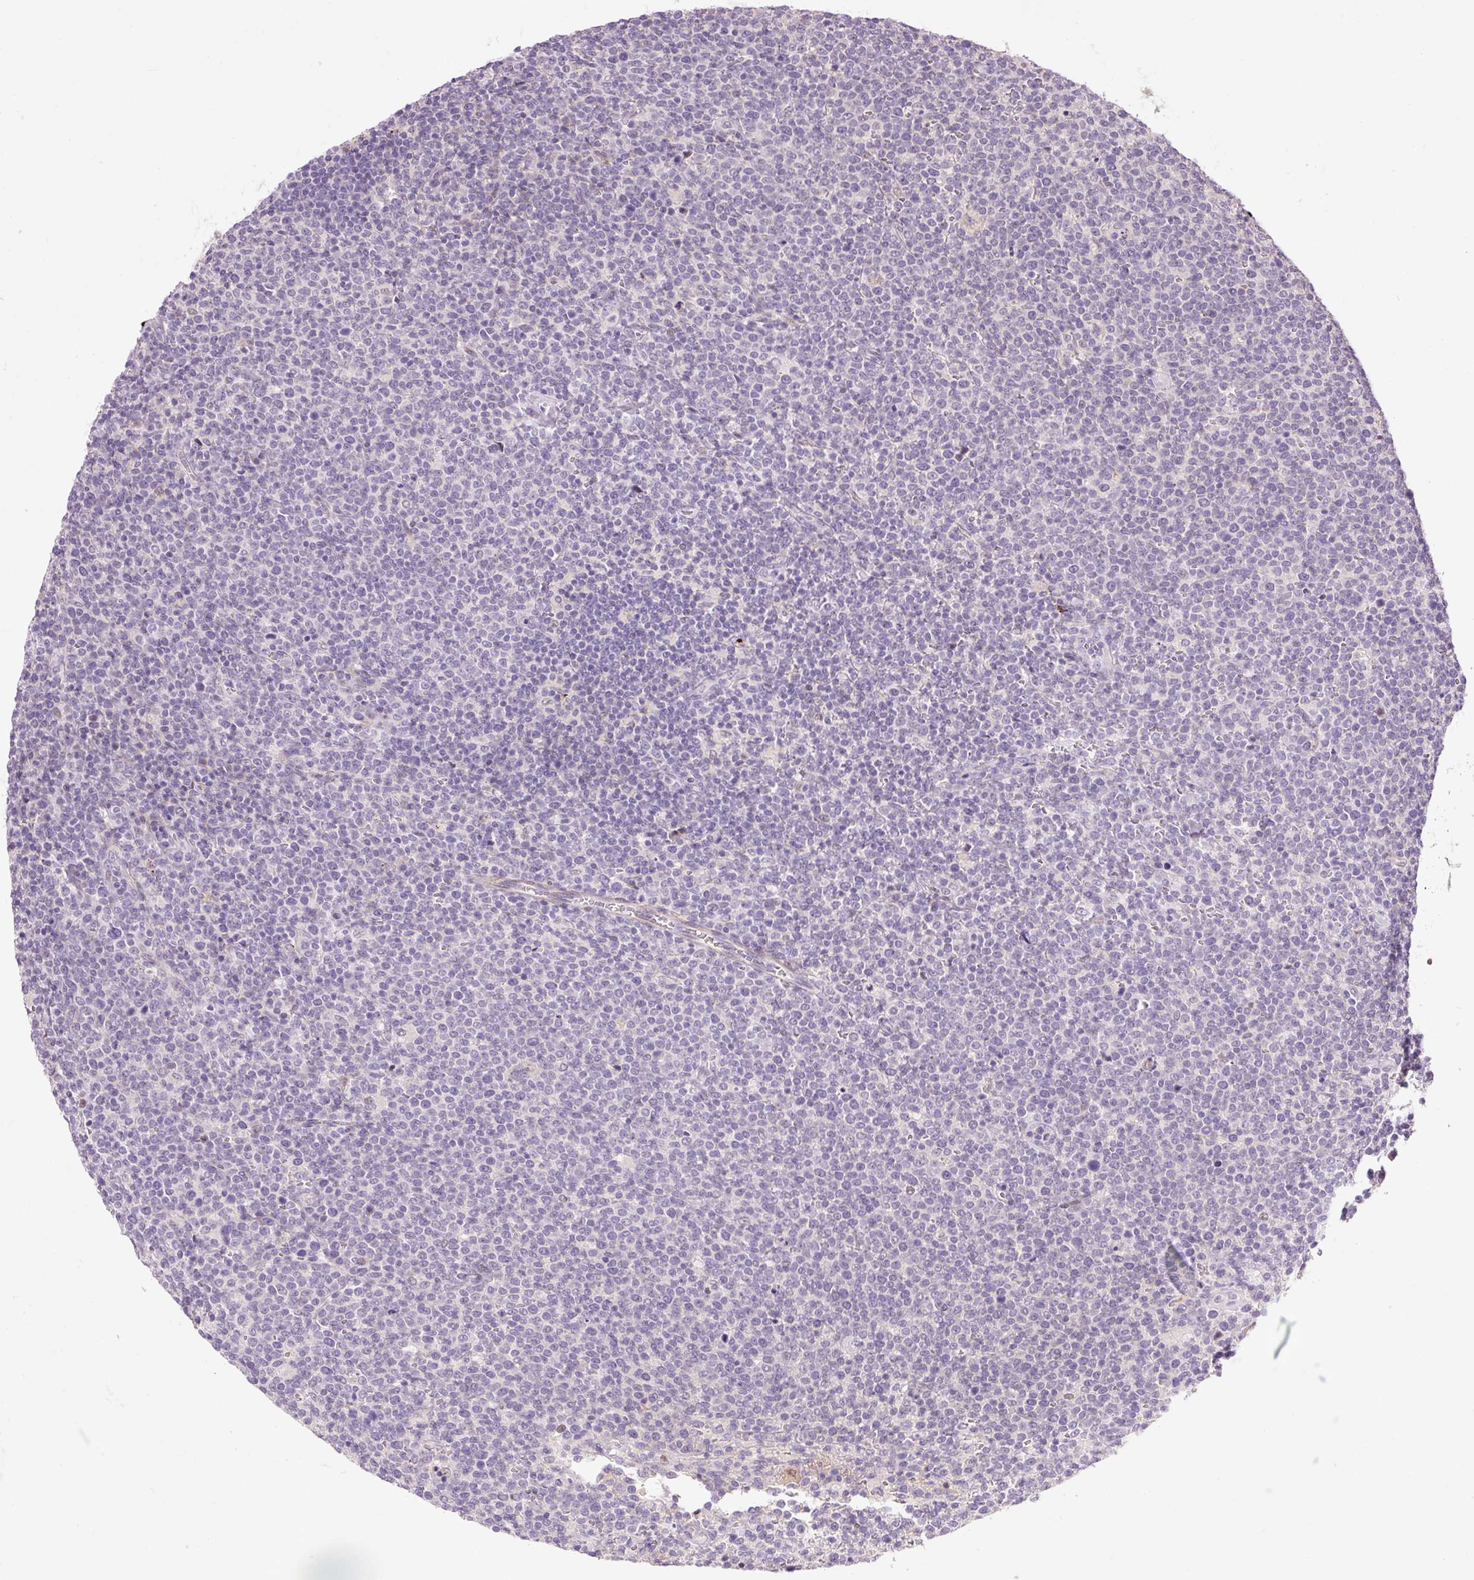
{"staining": {"intensity": "negative", "quantity": "none", "location": "none"}, "tissue": "lymphoma", "cell_type": "Tumor cells", "image_type": "cancer", "snomed": [{"axis": "morphology", "description": "Malignant lymphoma, non-Hodgkin's type, High grade"}, {"axis": "topography", "description": "Lymph node"}], "caption": "Lymphoma was stained to show a protein in brown. There is no significant staining in tumor cells.", "gene": "HNF1A", "patient": {"sex": "male", "age": 61}}